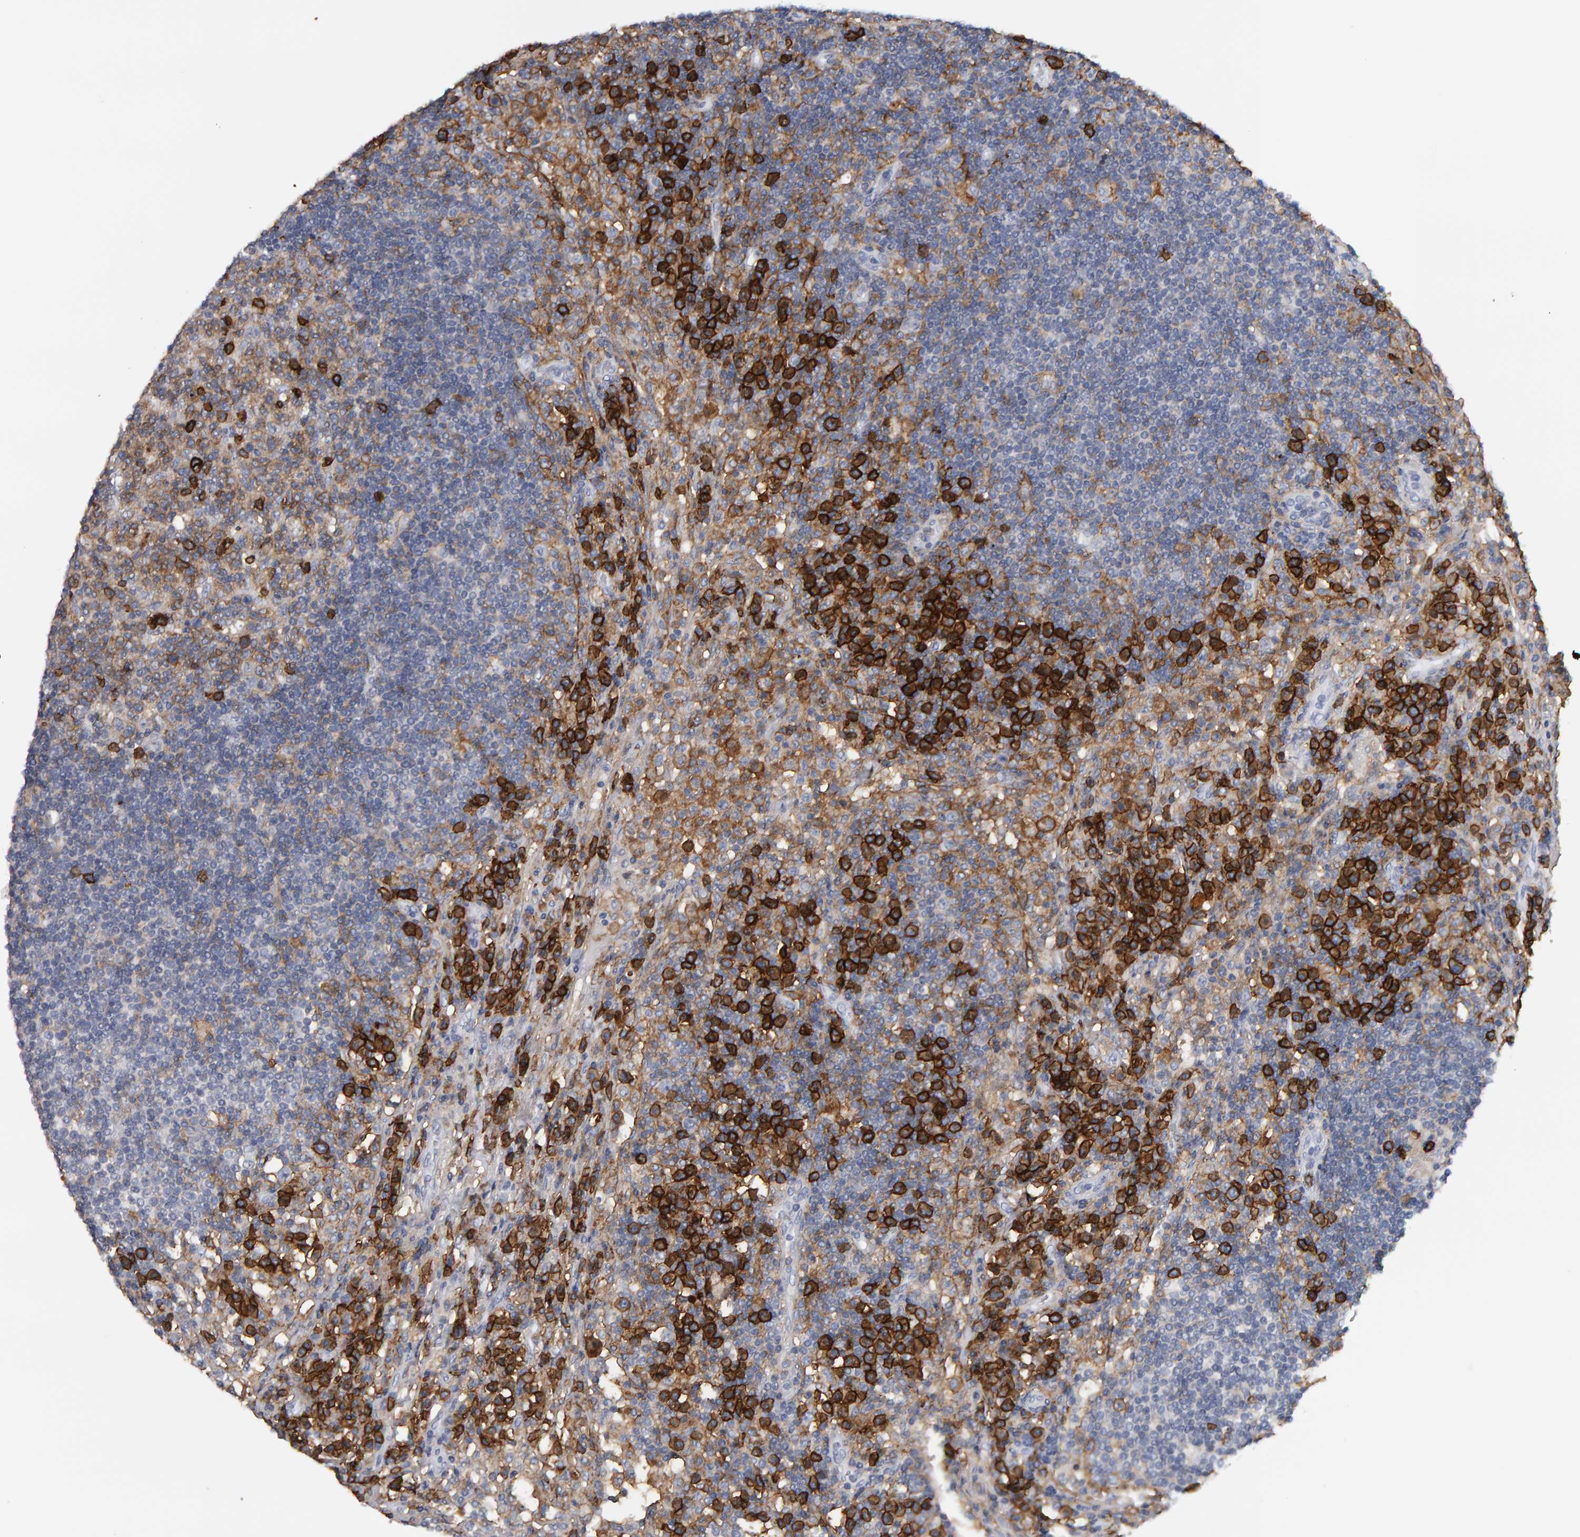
{"staining": {"intensity": "strong", "quantity": "<25%", "location": "cytoplasmic/membranous"}, "tissue": "lymph node", "cell_type": "Germinal center cells", "image_type": "normal", "snomed": [{"axis": "morphology", "description": "Normal tissue, NOS"}, {"axis": "topography", "description": "Lymph node"}], "caption": "A brown stain labels strong cytoplasmic/membranous positivity of a protein in germinal center cells of normal human lymph node. The staining is performed using DAB brown chromogen to label protein expression. The nuclei are counter-stained blue using hematoxylin.", "gene": "CD38", "patient": {"sex": "female", "age": 53}}